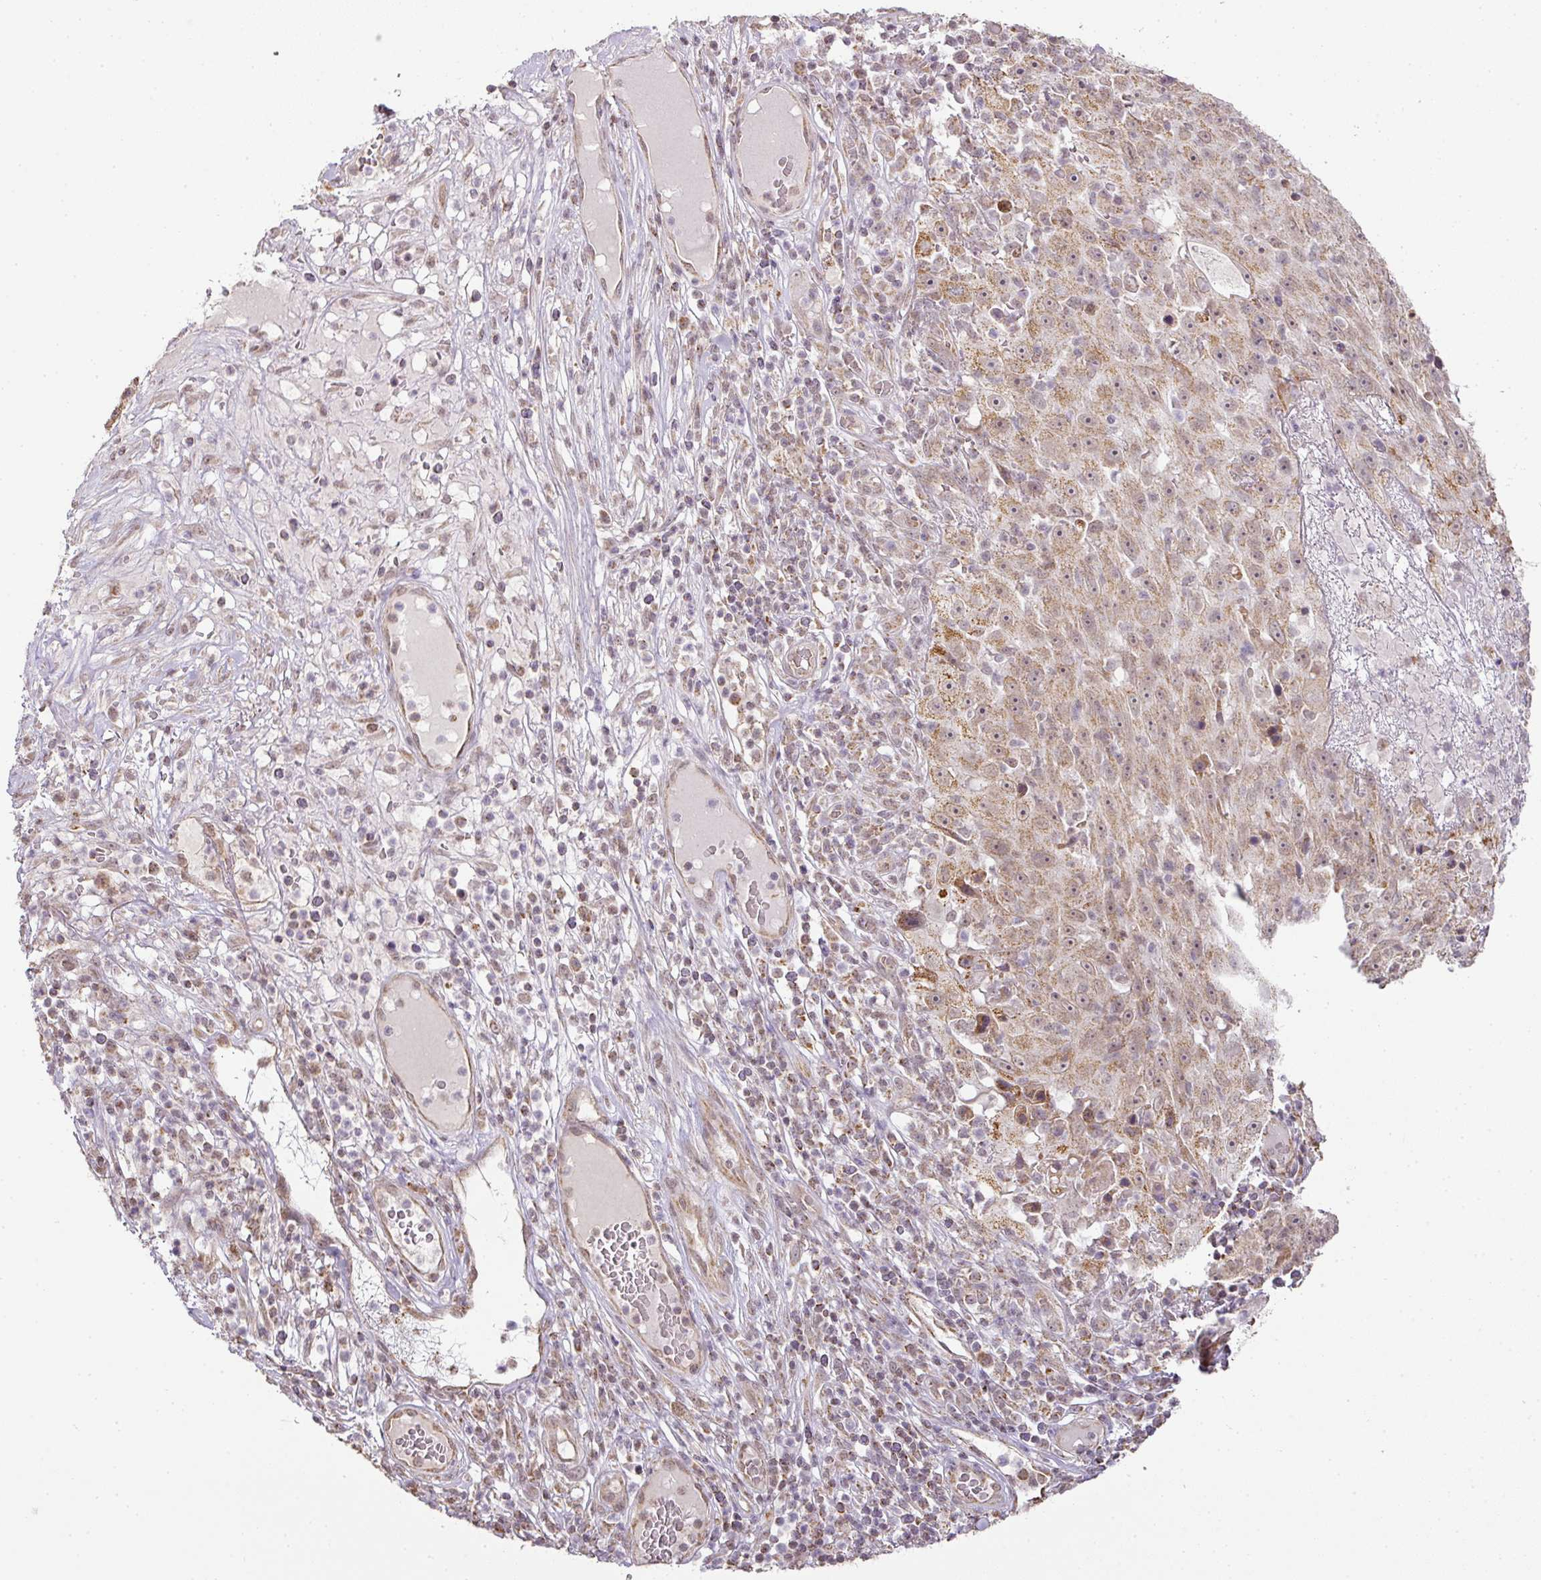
{"staining": {"intensity": "moderate", "quantity": ">75%", "location": "cytoplasmic/membranous,nuclear"}, "tissue": "skin cancer", "cell_type": "Tumor cells", "image_type": "cancer", "snomed": [{"axis": "morphology", "description": "Squamous cell carcinoma, NOS"}, {"axis": "topography", "description": "Skin"}], "caption": "This micrograph exhibits immunohistochemistry staining of human skin squamous cell carcinoma, with medium moderate cytoplasmic/membranous and nuclear expression in approximately >75% of tumor cells.", "gene": "MYOM2", "patient": {"sex": "female", "age": 87}}